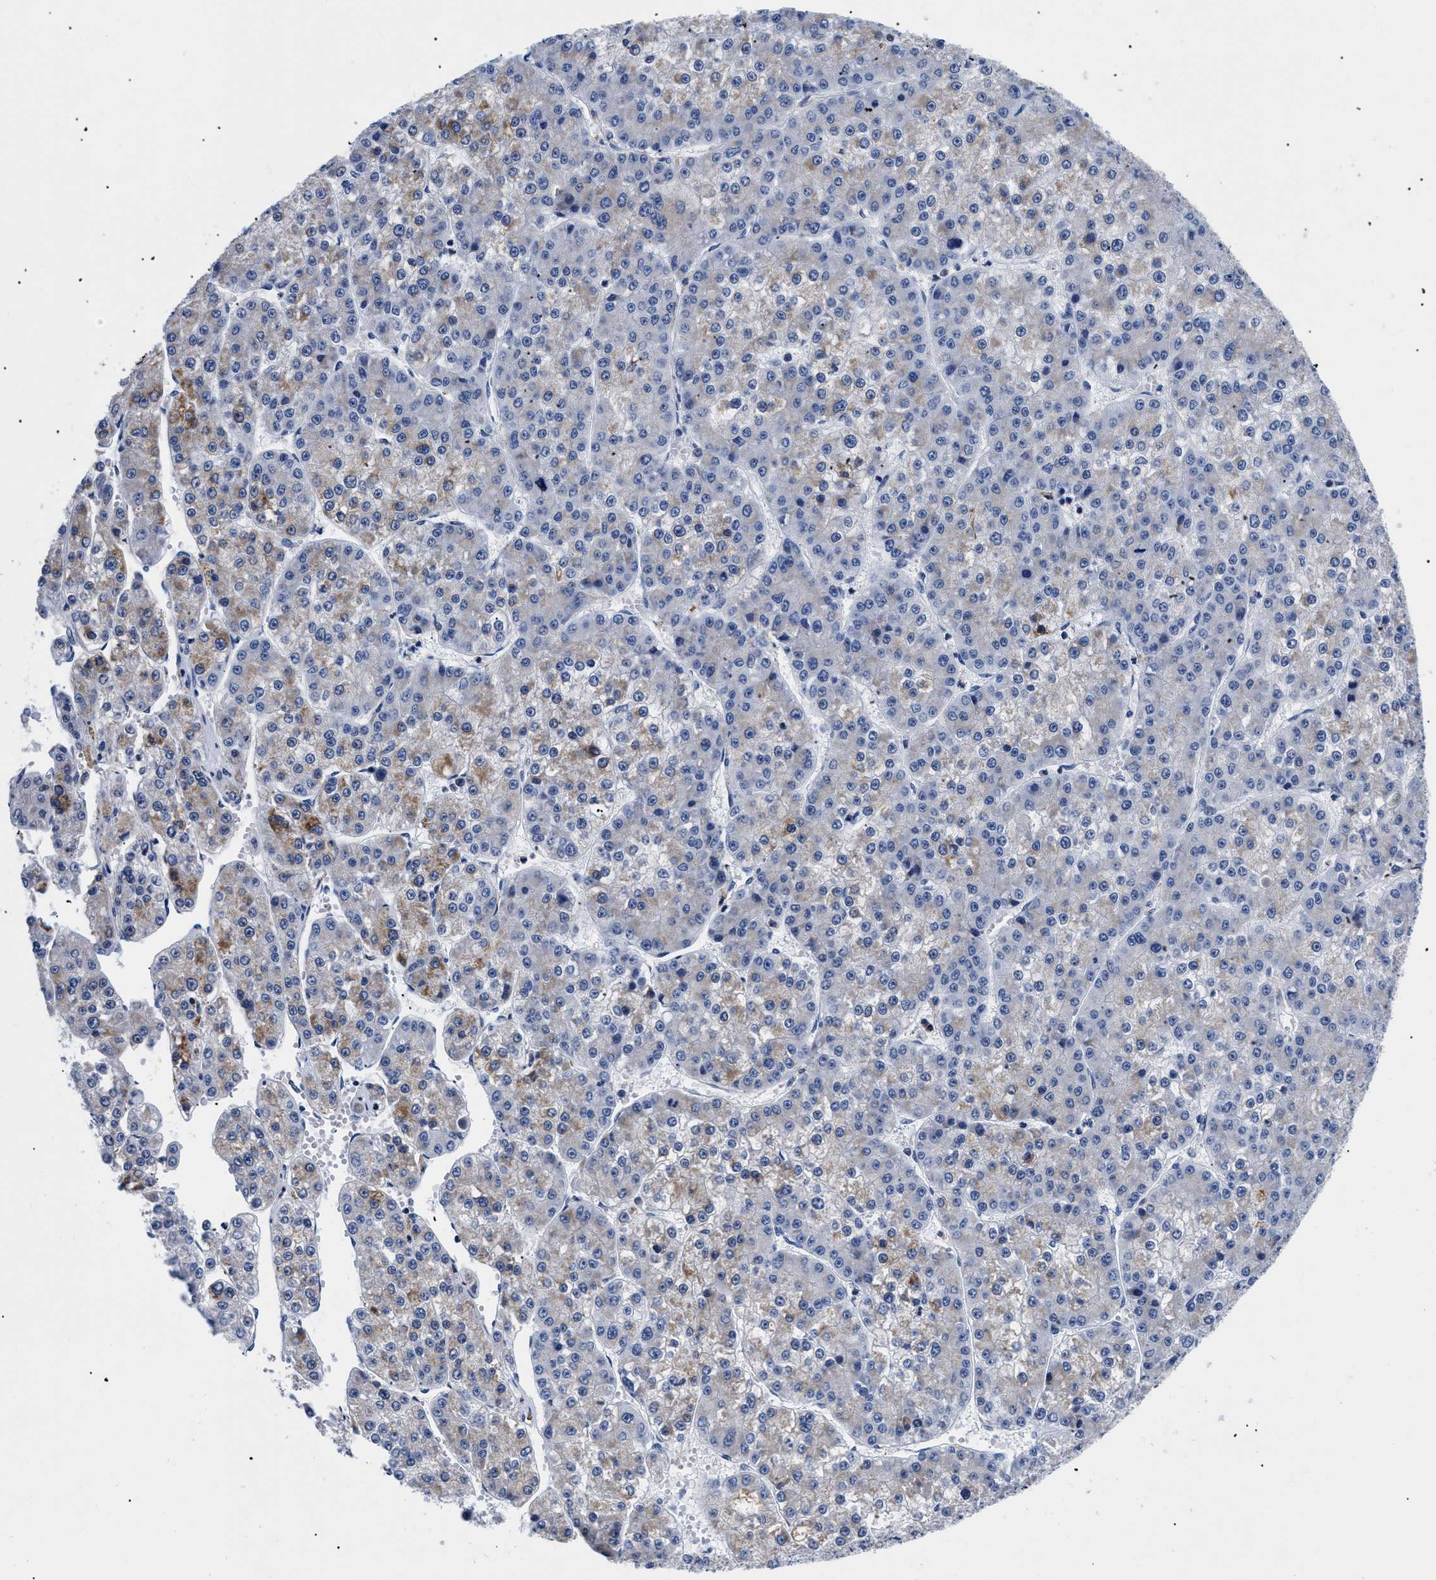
{"staining": {"intensity": "negative", "quantity": "none", "location": "none"}, "tissue": "liver cancer", "cell_type": "Tumor cells", "image_type": "cancer", "snomed": [{"axis": "morphology", "description": "Carcinoma, Hepatocellular, NOS"}, {"axis": "topography", "description": "Liver"}], "caption": "DAB (3,3'-diaminobenzidine) immunohistochemical staining of liver hepatocellular carcinoma displays no significant staining in tumor cells. (DAB (3,3'-diaminobenzidine) immunohistochemistry (IHC), high magnification).", "gene": "GPR149", "patient": {"sex": "female", "age": 73}}